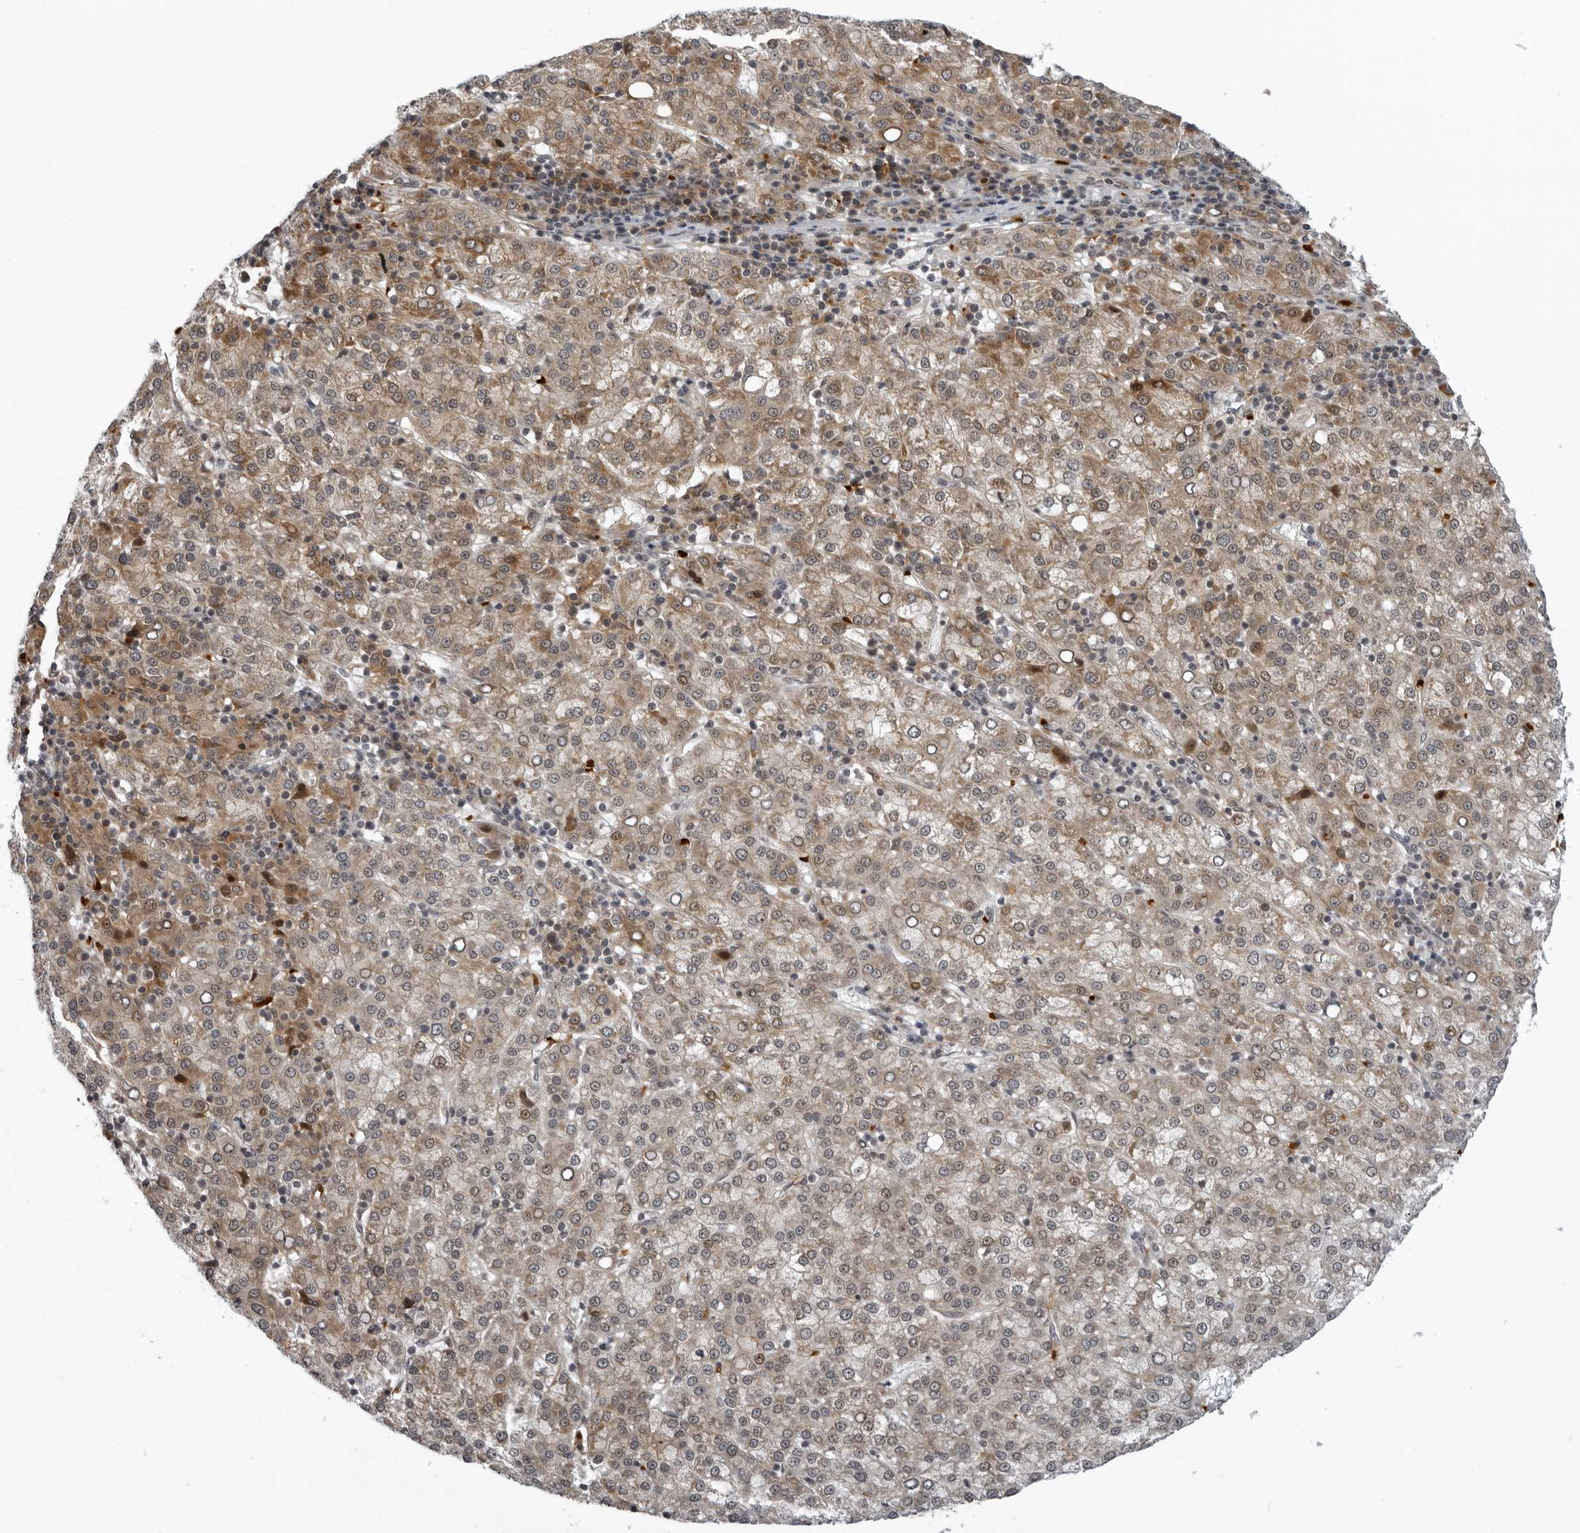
{"staining": {"intensity": "moderate", "quantity": ">75%", "location": "cytoplasmic/membranous"}, "tissue": "liver cancer", "cell_type": "Tumor cells", "image_type": "cancer", "snomed": [{"axis": "morphology", "description": "Carcinoma, Hepatocellular, NOS"}, {"axis": "topography", "description": "Liver"}], "caption": "About >75% of tumor cells in liver hepatocellular carcinoma show moderate cytoplasmic/membranous protein positivity as visualized by brown immunohistochemical staining.", "gene": "THOP1", "patient": {"sex": "female", "age": 58}}